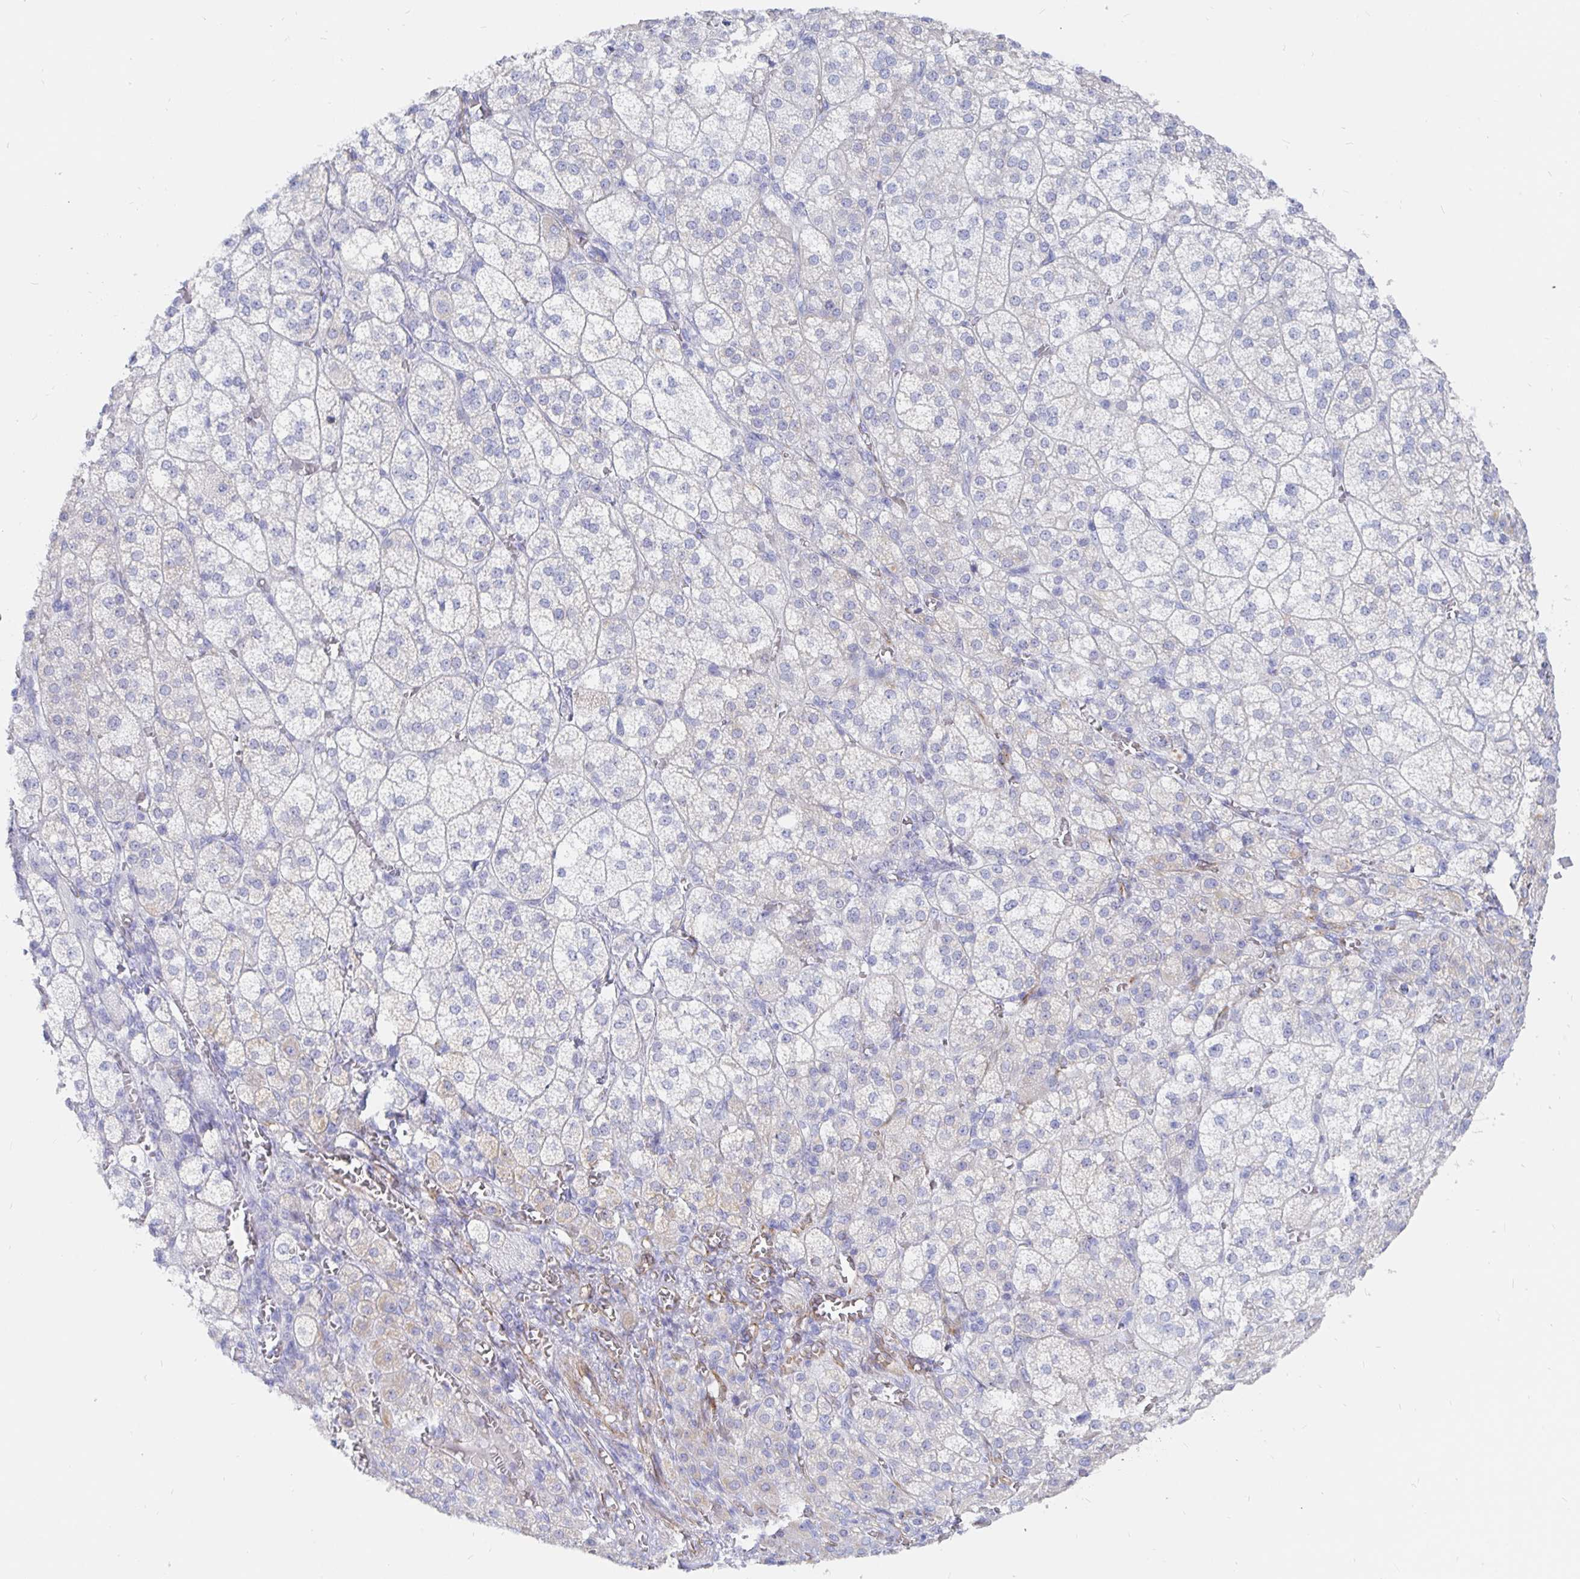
{"staining": {"intensity": "weak", "quantity": "<25%", "location": "cytoplasmic/membranous"}, "tissue": "adrenal gland", "cell_type": "Glandular cells", "image_type": "normal", "snomed": [{"axis": "morphology", "description": "Normal tissue, NOS"}, {"axis": "topography", "description": "Adrenal gland"}], "caption": "Immunohistochemistry of normal human adrenal gland demonstrates no staining in glandular cells.", "gene": "COX16", "patient": {"sex": "female", "age": 60}}